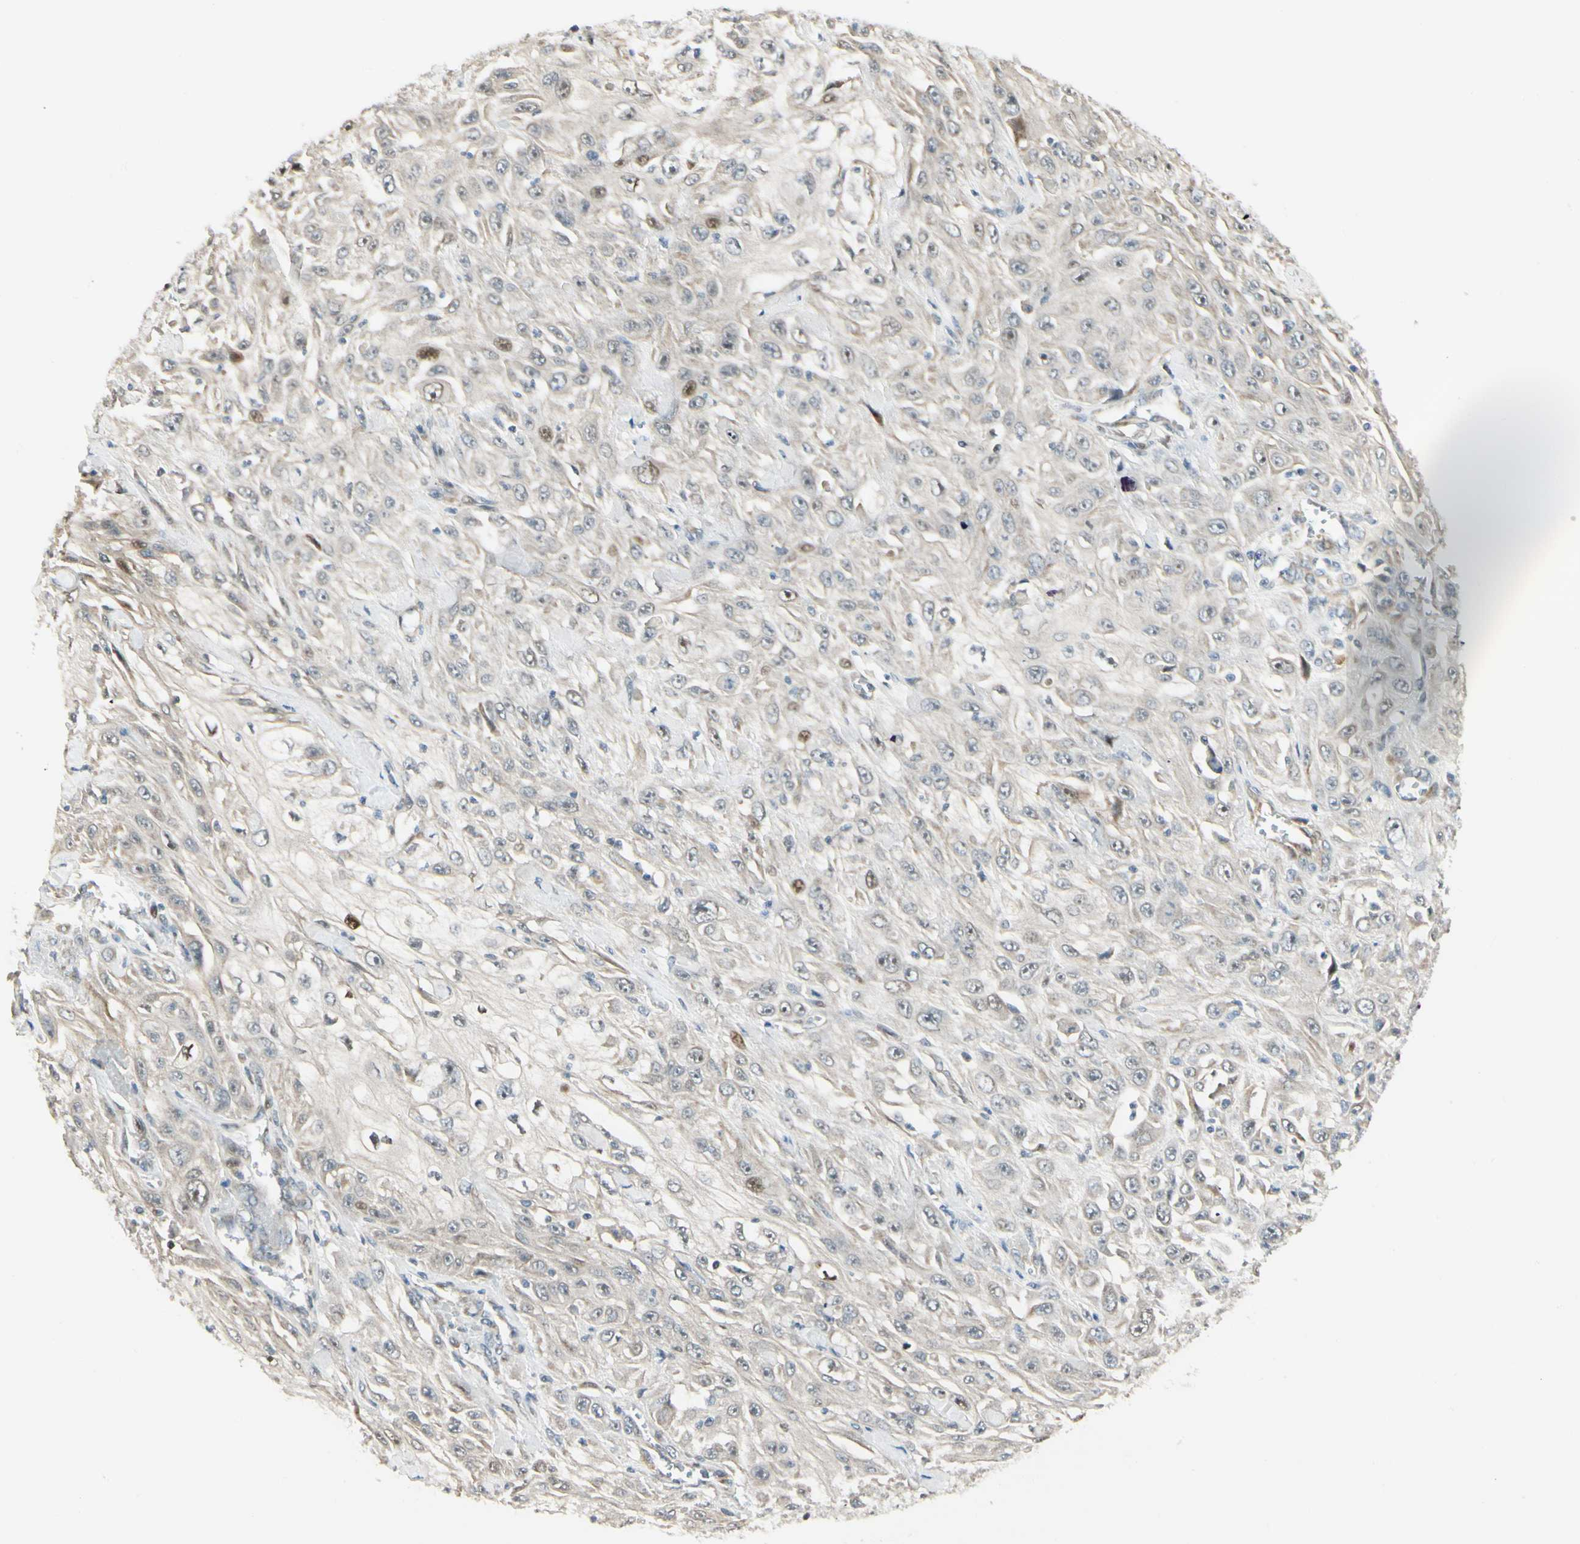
{"staining": {"intensity": "weak", "quantity": "<25%", "location": "nuclear"}, "tissue": "skin cancer", "cell_type": "Tumor cells", "image_type": "cancer", "snomed": [{"axis": "morphology", "description": "Squamous cell carcinoma, NOS"}, {"axis": "morphology", "description": "Squamous cell carcinoma, metastatic, NOS"}, {"axis": "topography", "description": "Skin"}, {"axis": "topography", "description": "Lymph node"}], "caption": "Immunohistochemistry (IHC) of skin metastatic squamous cell carcinoma shows no staining in tumor cells.", "gene": "P4HA3", "patient": {"sex": "male", "age": 75}}